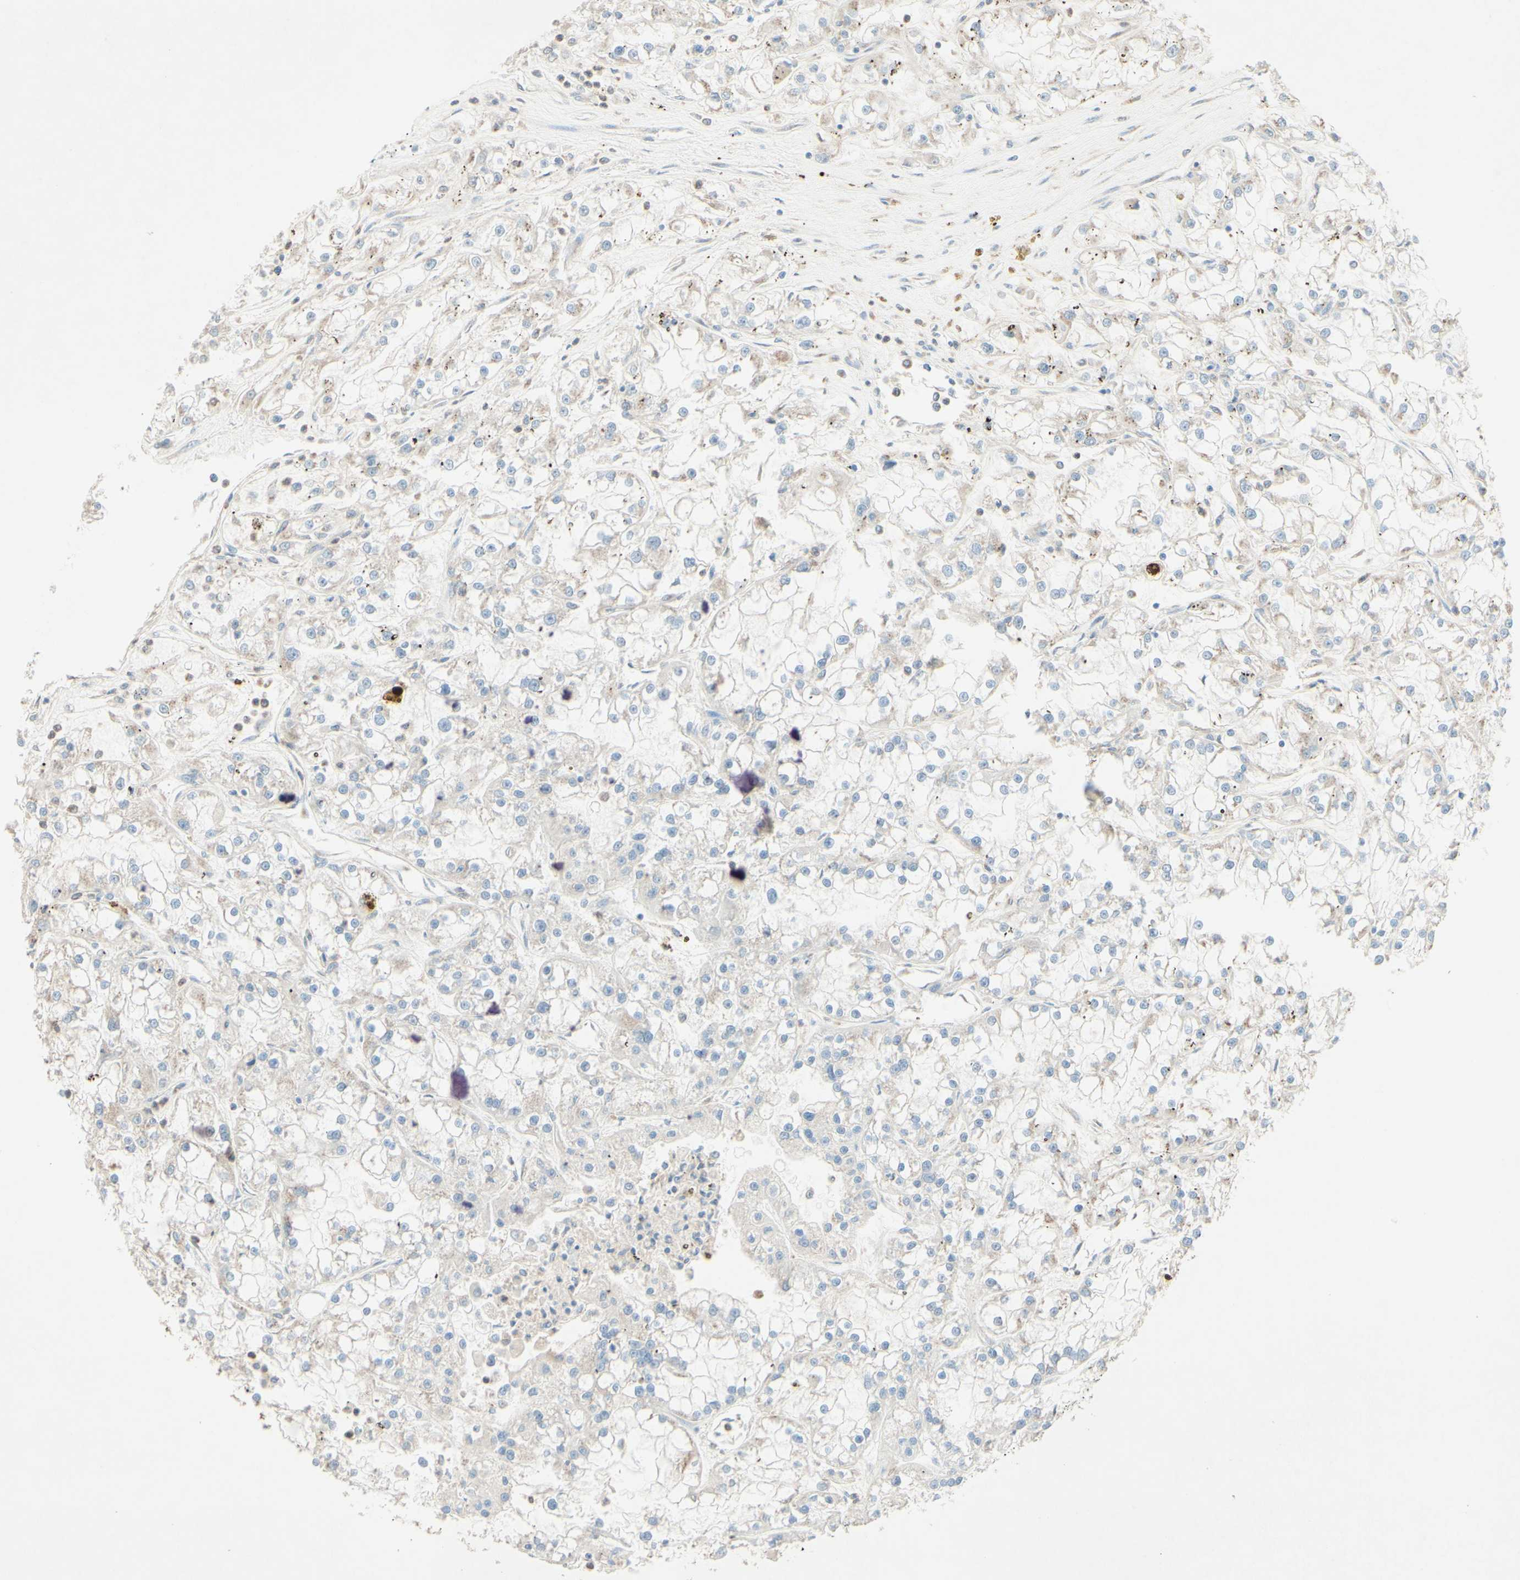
{"staining": {"intensity": "weak", "quantity": "<25%", "location": "cytoplasmic/membranous"}, "tissue": "renal cancer", "cell_type": "Tumor cells", "image_type": "cancer", "snomed": [{"axis": "morphology", "description": "Adenocarcinoma, NOS"}, {"axis": "topography", "description": "Kidney"}], "caption": "Immunohistochemical staining of adenocarcinoma (renal) shows no significant expression in tumor cells.", "gene": "MTM1", "patient": {"sex": "female", "age": 52}}